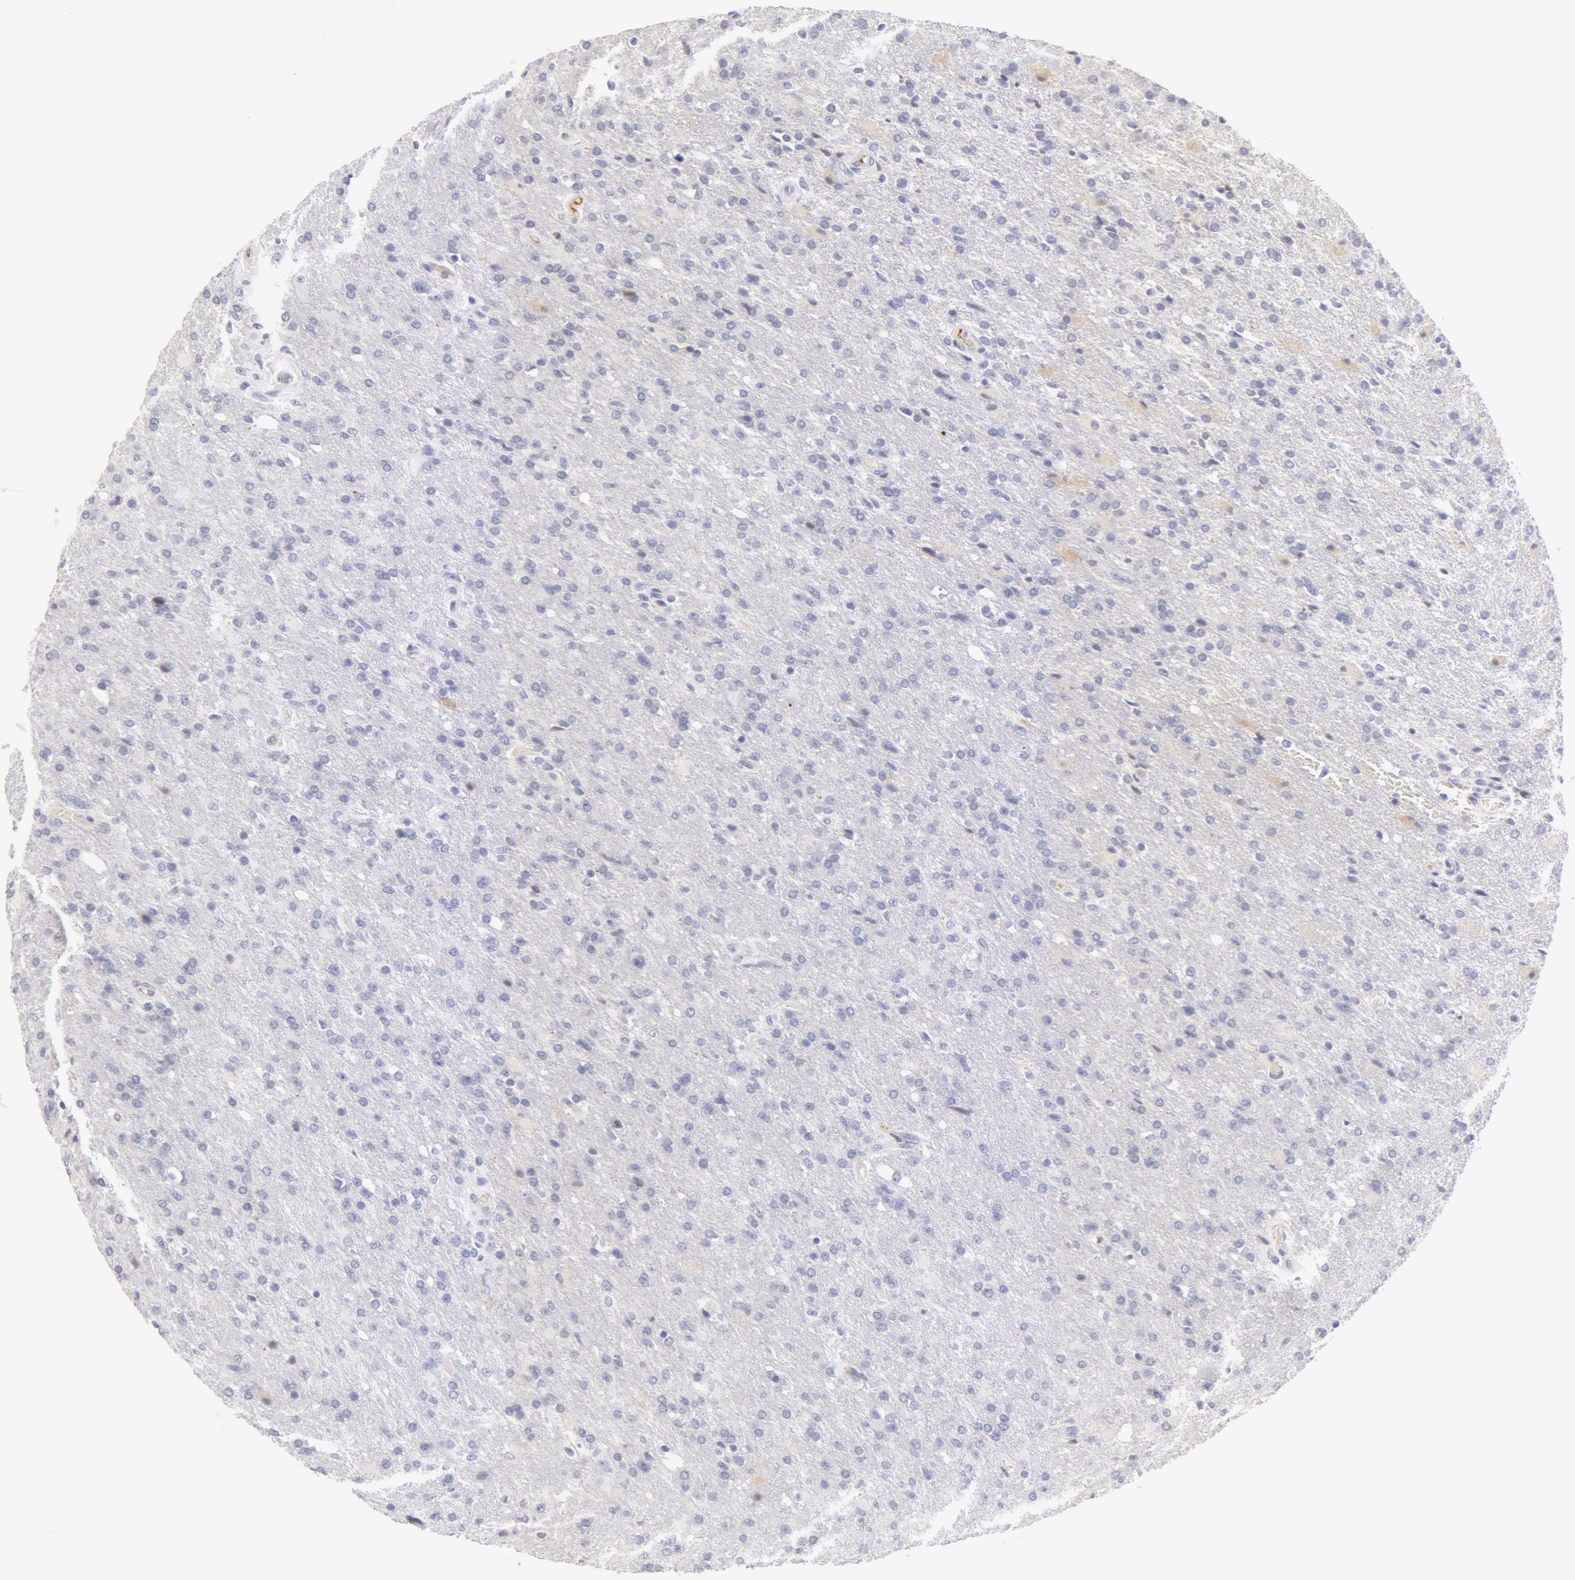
{"staining": {"intensity": "negative", "quantity": "none", "location": "none"}, "tissue": "glioma", "cell_type": "Tumor cells", "image_type": "cancer", "snomed": [{"axis": "morphology", "description": "Glioma, malignant, High grade"}, {"axis": "topography", "description": "Brain"}], "caption": "Immunohistochemistry (IHC) histopathology image of human glioma stained for a protein (brown), which shows no expression in tumor cells.", "gene": "AHSG", "patient": {"sex": "male", "age": 68}}